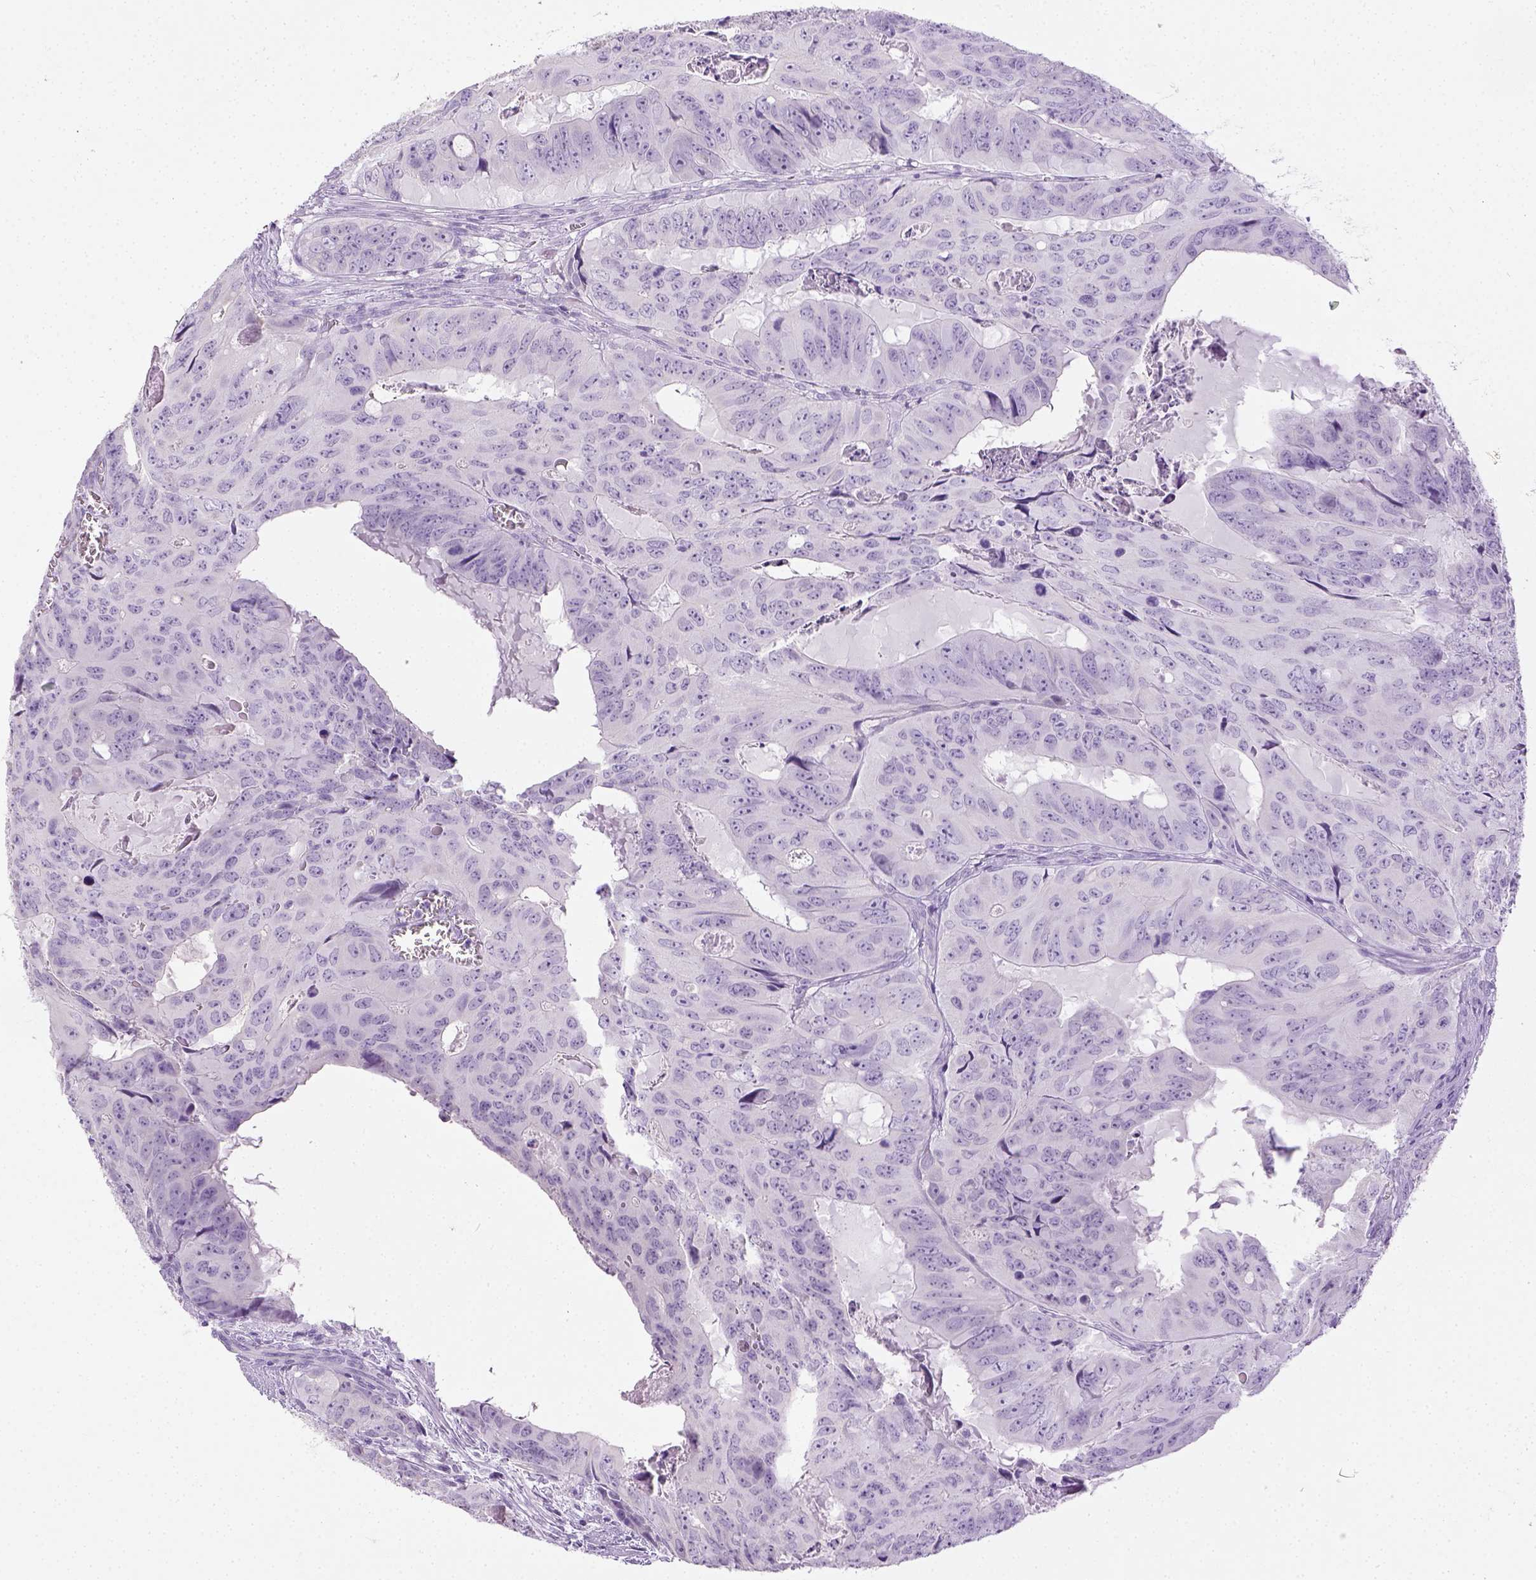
{"staining": {"intensity": "negative", "quantity": "none", "location": "none"}, "tissue": "colorectal cancer", "cell_type": "Tumor cells", "image_type": "cancer", "snomed": [{"axis": "morphology", "description": "Adenocarcinoma, NOS"}, {"axis": "topography", "description": "Colon"}], "caption": "Immunohistochemistry (IHC) image of neoplastic tissue: human colorectal cancer stained with DAB (3,3'-diaminobenzidine) reveals no significant protein expression in tumor cells. (DAB IHC visualized using brightfield microscopy, high magnification).", "gene": "LGSN", "patient": {"sex": "male", "age": 79}}